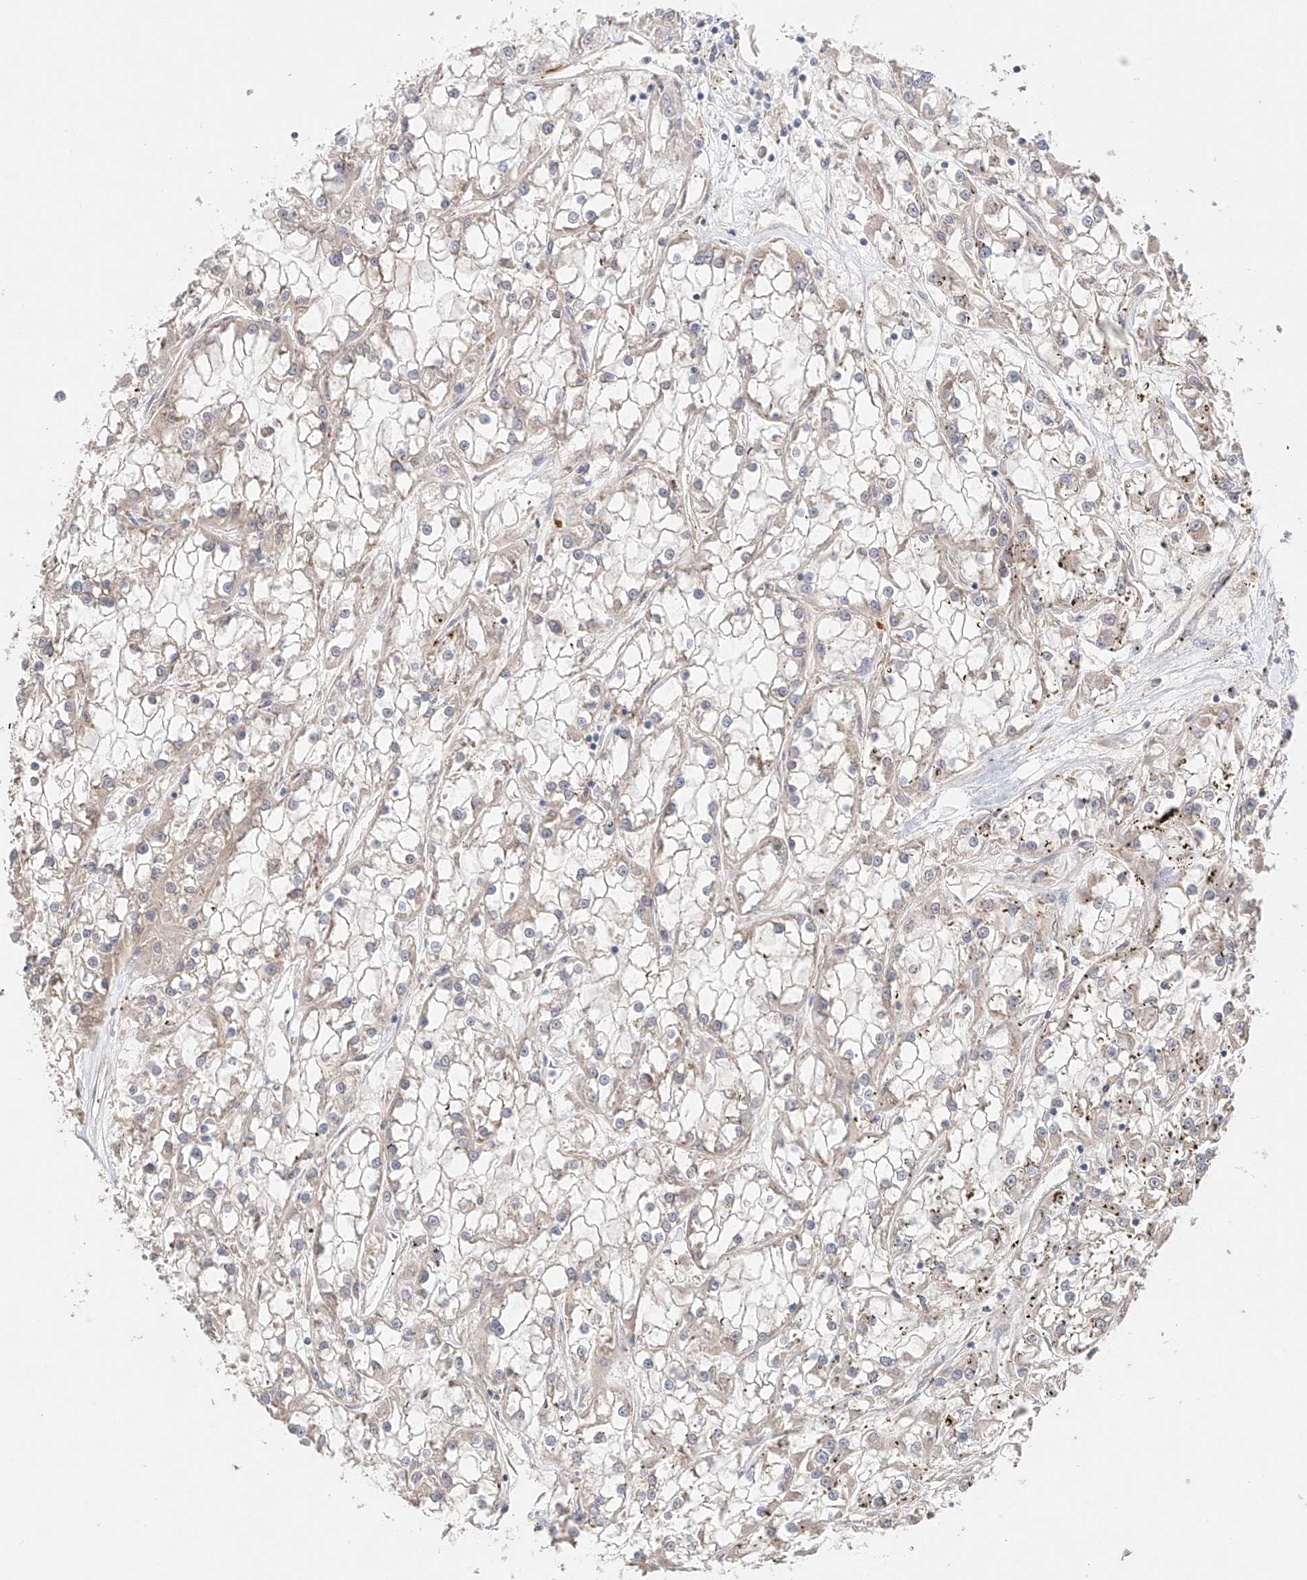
{"staining": {"intensity": "negative", "quantity": "none", "location": "none"}, "tissue": "renal cancer", "cell_type": "Tumor cells", "image_type": "cancer", "snomed": [{"axis": "morphology", "description": "Adenocarcinoma, NOS"}, {"axis": "topography", "description": "Kidney"}], "caption": "The photomicrograph exhibits no significant expression in tumor cells of renal cancer (adenocarcinoma).", "gene": "ZFHX2", "patient": {"sex": "female", "age": 52}}